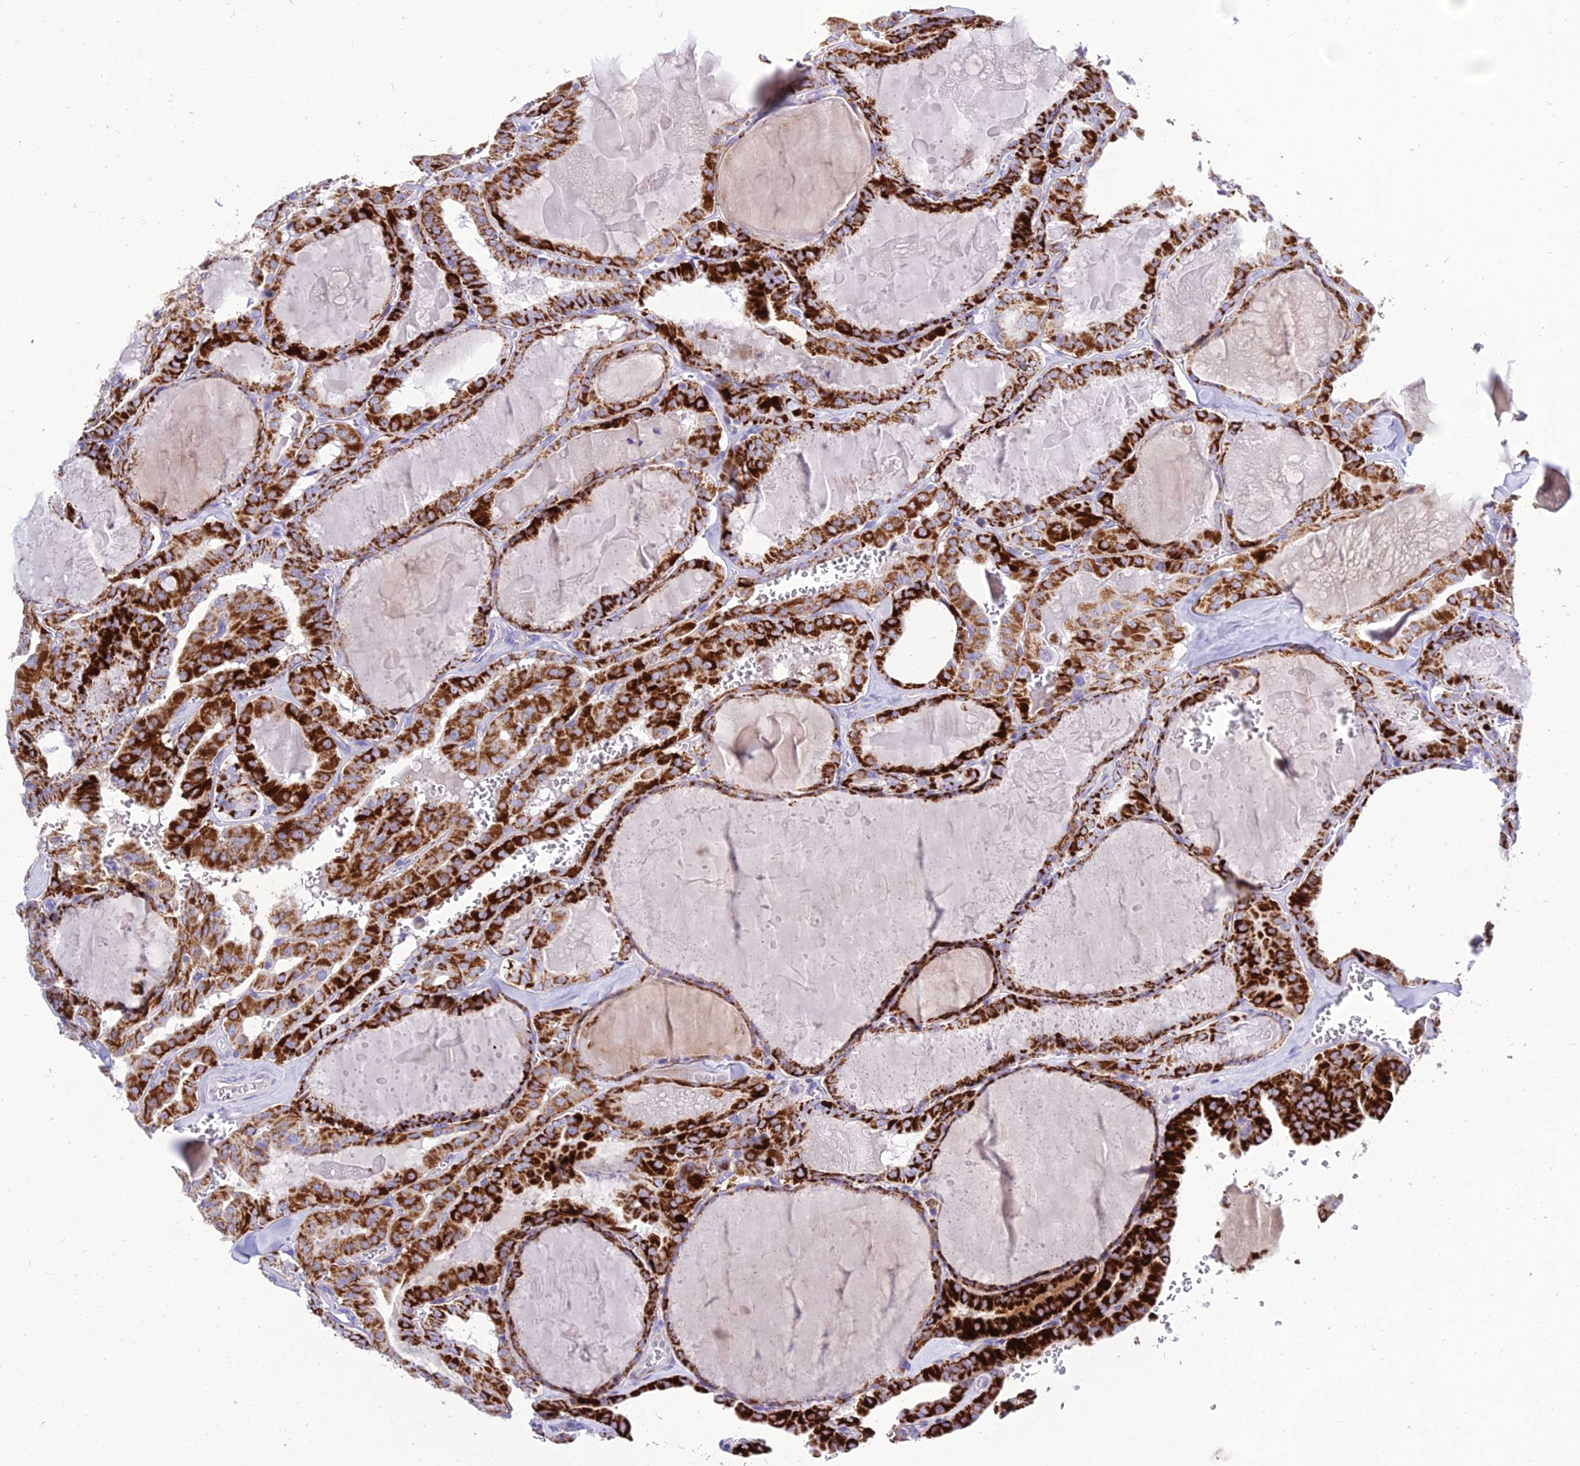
{"staining": {"intensity": "strong", "quantity": ">75%", "location": "cytoplasmic/membranous"}, "tissue": "thyroid cancer", "cell_type": "Tumor cells", "image_type": "cancer", "snomed": [{"axis": "morphology", "description": "Papillary adenocarcinoma, NOS"}, {"axis": "topography", "description": "Thyroid gland"}], "caption": "This is an image of IHC staining of papillary adenocarcinoma (thyroid), which shows strong positivity in the cytoplasmic/membranous of tumor cells.", "gene": "PKN3", "patient": {"sex": "male", "age": 52}}